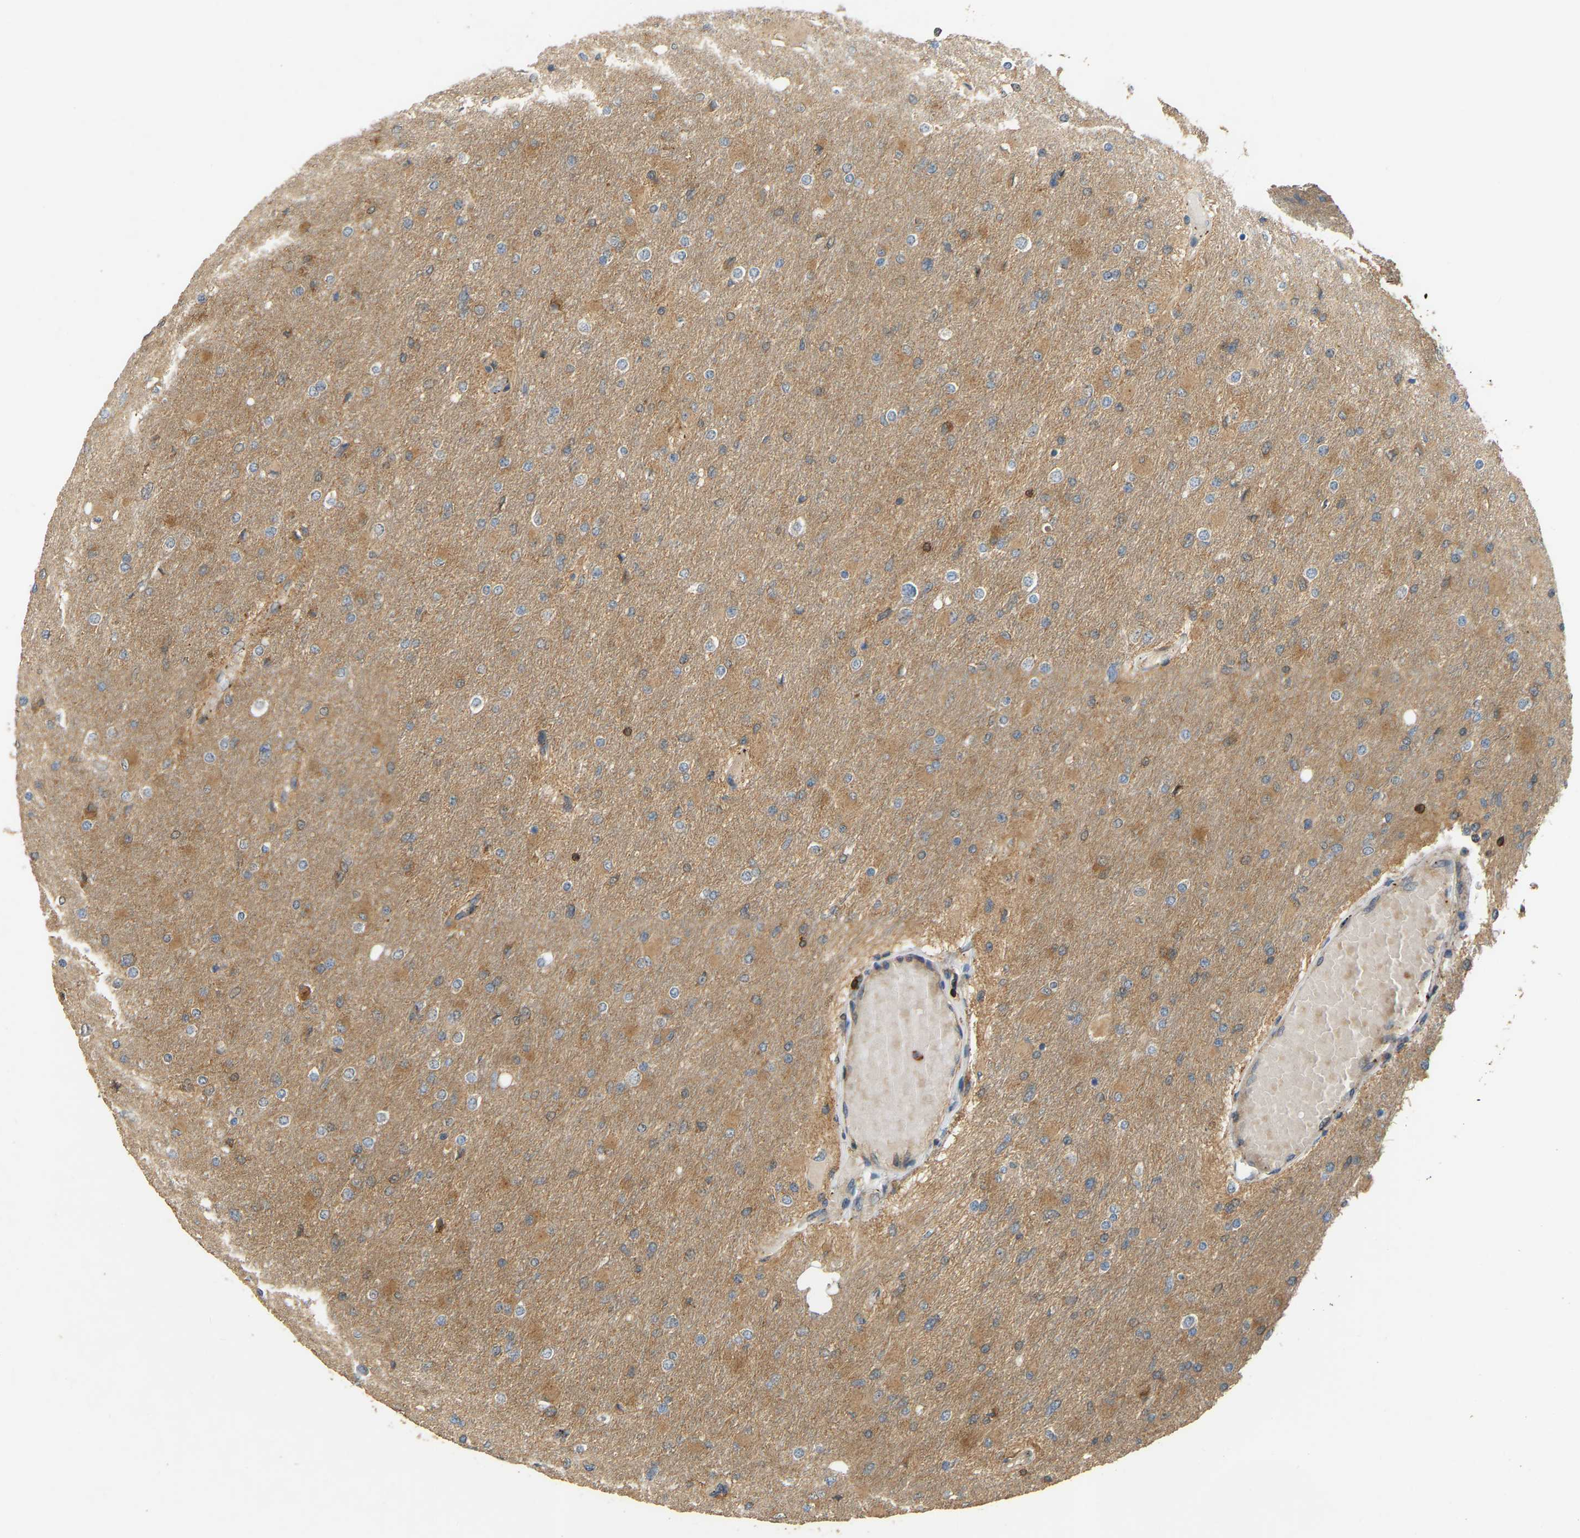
{"staining": {"intensity": "moderate", "quantity": "25%-75%", "location": "cytoplasmic/membranous"}, "tissue": "glioma", "cell_type": "Tumor cells", "image_type": "cancer", "snomed": [{"axis": "morphology", "description": "Glioma, malignant, High grade"}, {"axis": "topography", "description": "Cerebral cortex"}], "caption": "About 25%-75% of tumor cells in human malignant glioma (high-grade) show moderate cytoplasmic/membranous protein staining as visualized by brown immunohistochemical staining.", "gene": "GOPC", "patient": {"sex": "female", "age": 55}}